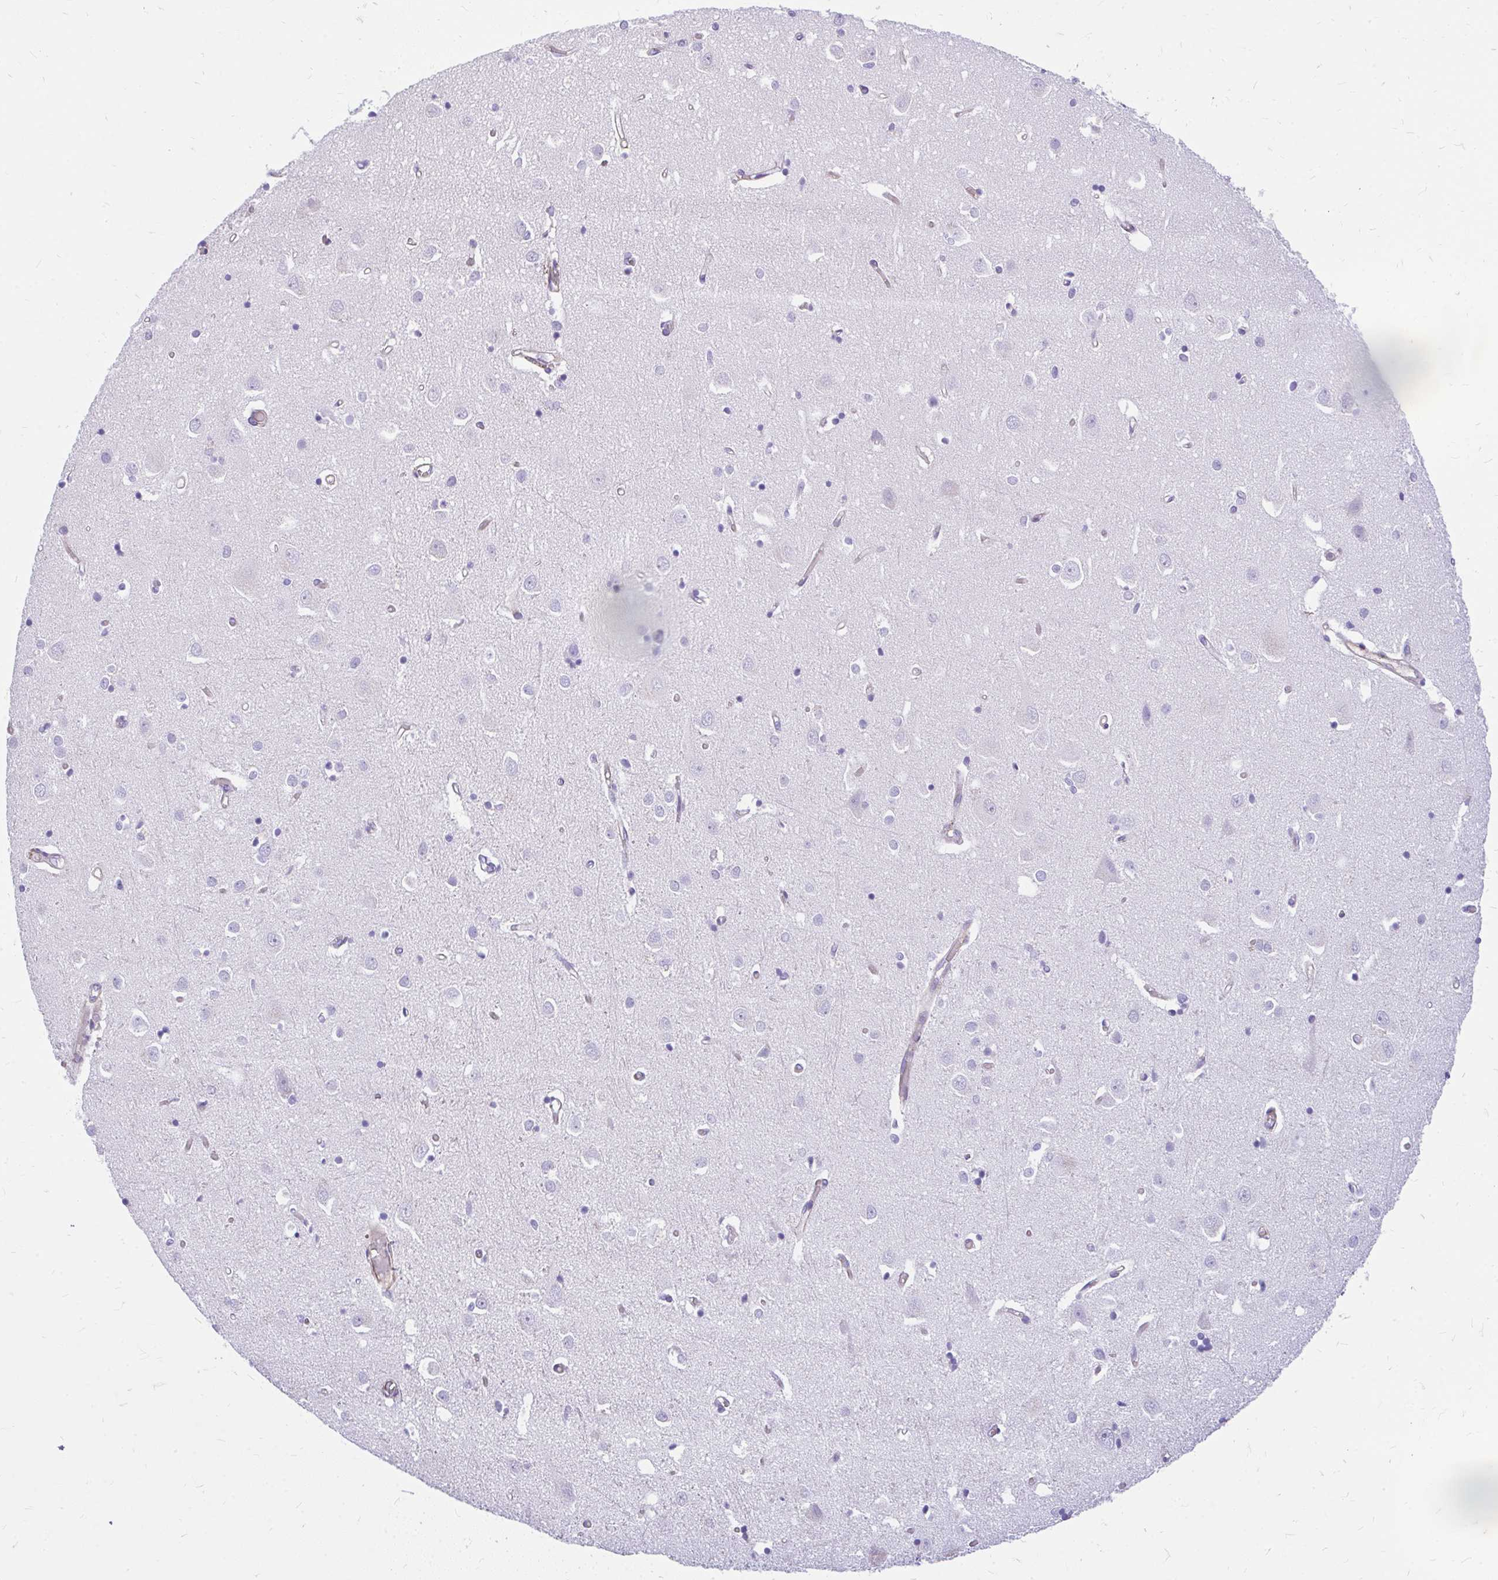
{"staining": {"intensity": "weak", "quantity": "<25%", "location": "cytoplasmic/membranous"}, "tissue": "cerebral cortex", "cell_type": "Endothelial cells", "image_type": "normal", "snomed": [{"axis": "morphology", "description": "Normal tissue, NOS"}, {"axis": "topography", "description": "Cerebral cortex"}], "caption": "This micrograph is of unremarkable cerebral cortex stained with IHC to label a protein in brown with the nuclei are counter-stained blue. There is no positivity in endothelial cells. (DAB (3,3'-diaminobenzidine) immunohistochemistry with hematoxylin counter stain).", "gene": "FAM83C", "patient": {"sex": "male", "age": 70}}